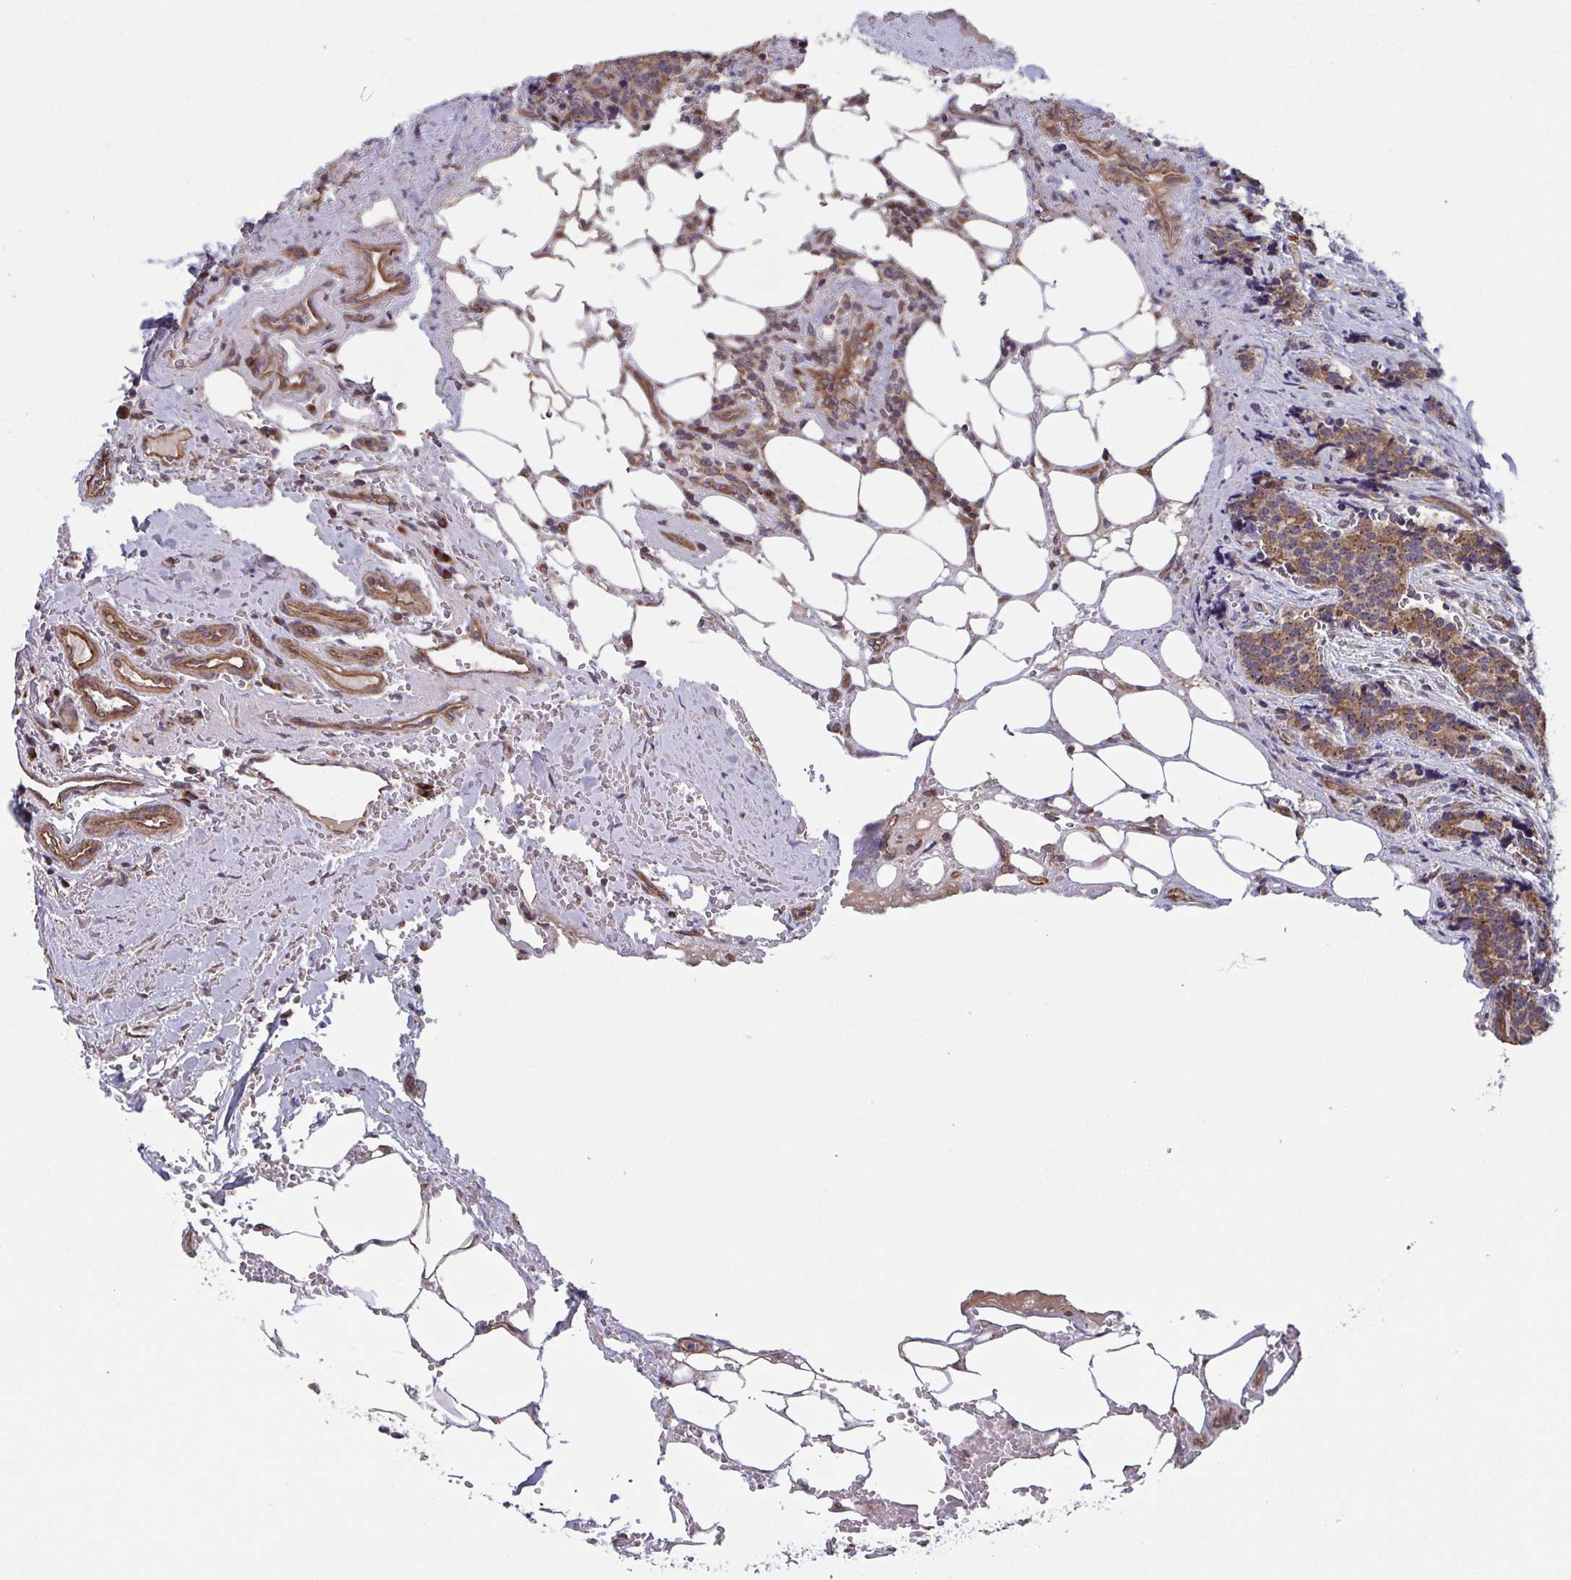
{"staining": {"intensity": "moderate", "quantity": ">75%", "location": "cytoplasmic/membranous"}, "tissue": "carcinoid", "cell_type": "Tumor cells", "image_type": "cancer", "snomed": [{"axis": "morphology", "description": "Carcinoid, malignant, NOS"}, {"axis": "topography", "description": "Small intestine"}], "caption": "Protein positivity by immunohistochemistry exhibits moderate cytoplasmic/membranous staining in about >75% of tumor cells in carcinoid (malignant). Immunohistochemistry (ihc) stains the protein of interest in brown and the nuclei are stained blue.", "gene": "COPB1", "patient": {"sex": "female", "age": 73}}